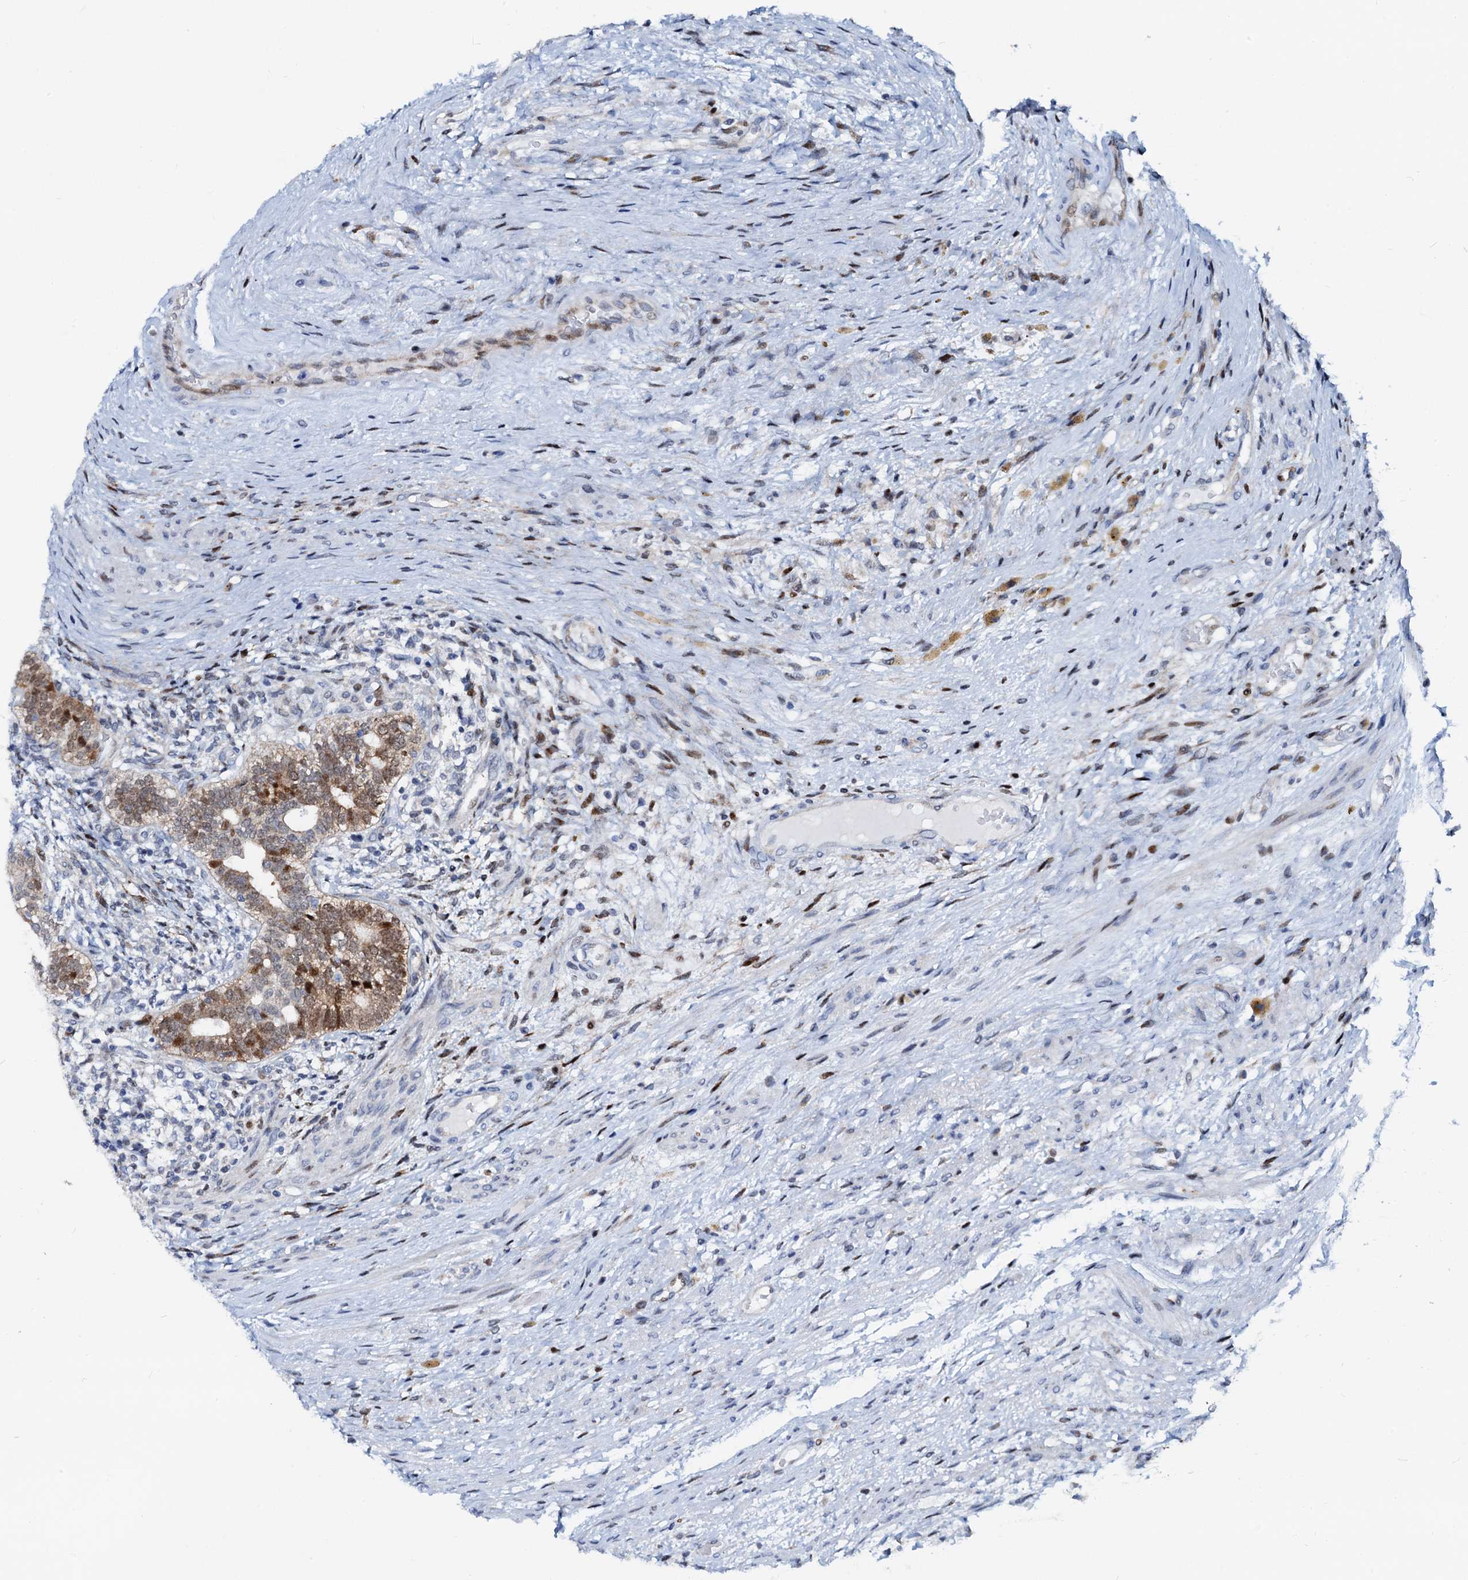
{"staining": {"intensity": "moderate", "quantity": ">75%", "location": "cytoplasmic/membranous,nuclear"}, "tissue": "testis cancer", "cell_type": "Tumor cells", "image_type": "cancer", "snomed": [{"axis": "morphology", "description": "Carcinoma, Embryonal, NOS"}, {"axis": "topography", "description": "Testis"}], "caption": "Immunohistochemistry micrograph of testis embryonal carcinoma stained for a protein (brown), which reveals medium levels of moderate cytoplasmic/membranous and nuclear staining in about >75% of tumor cells.", "gene": "PTGES3", "patient": {"sex": "male", "age": 26}}